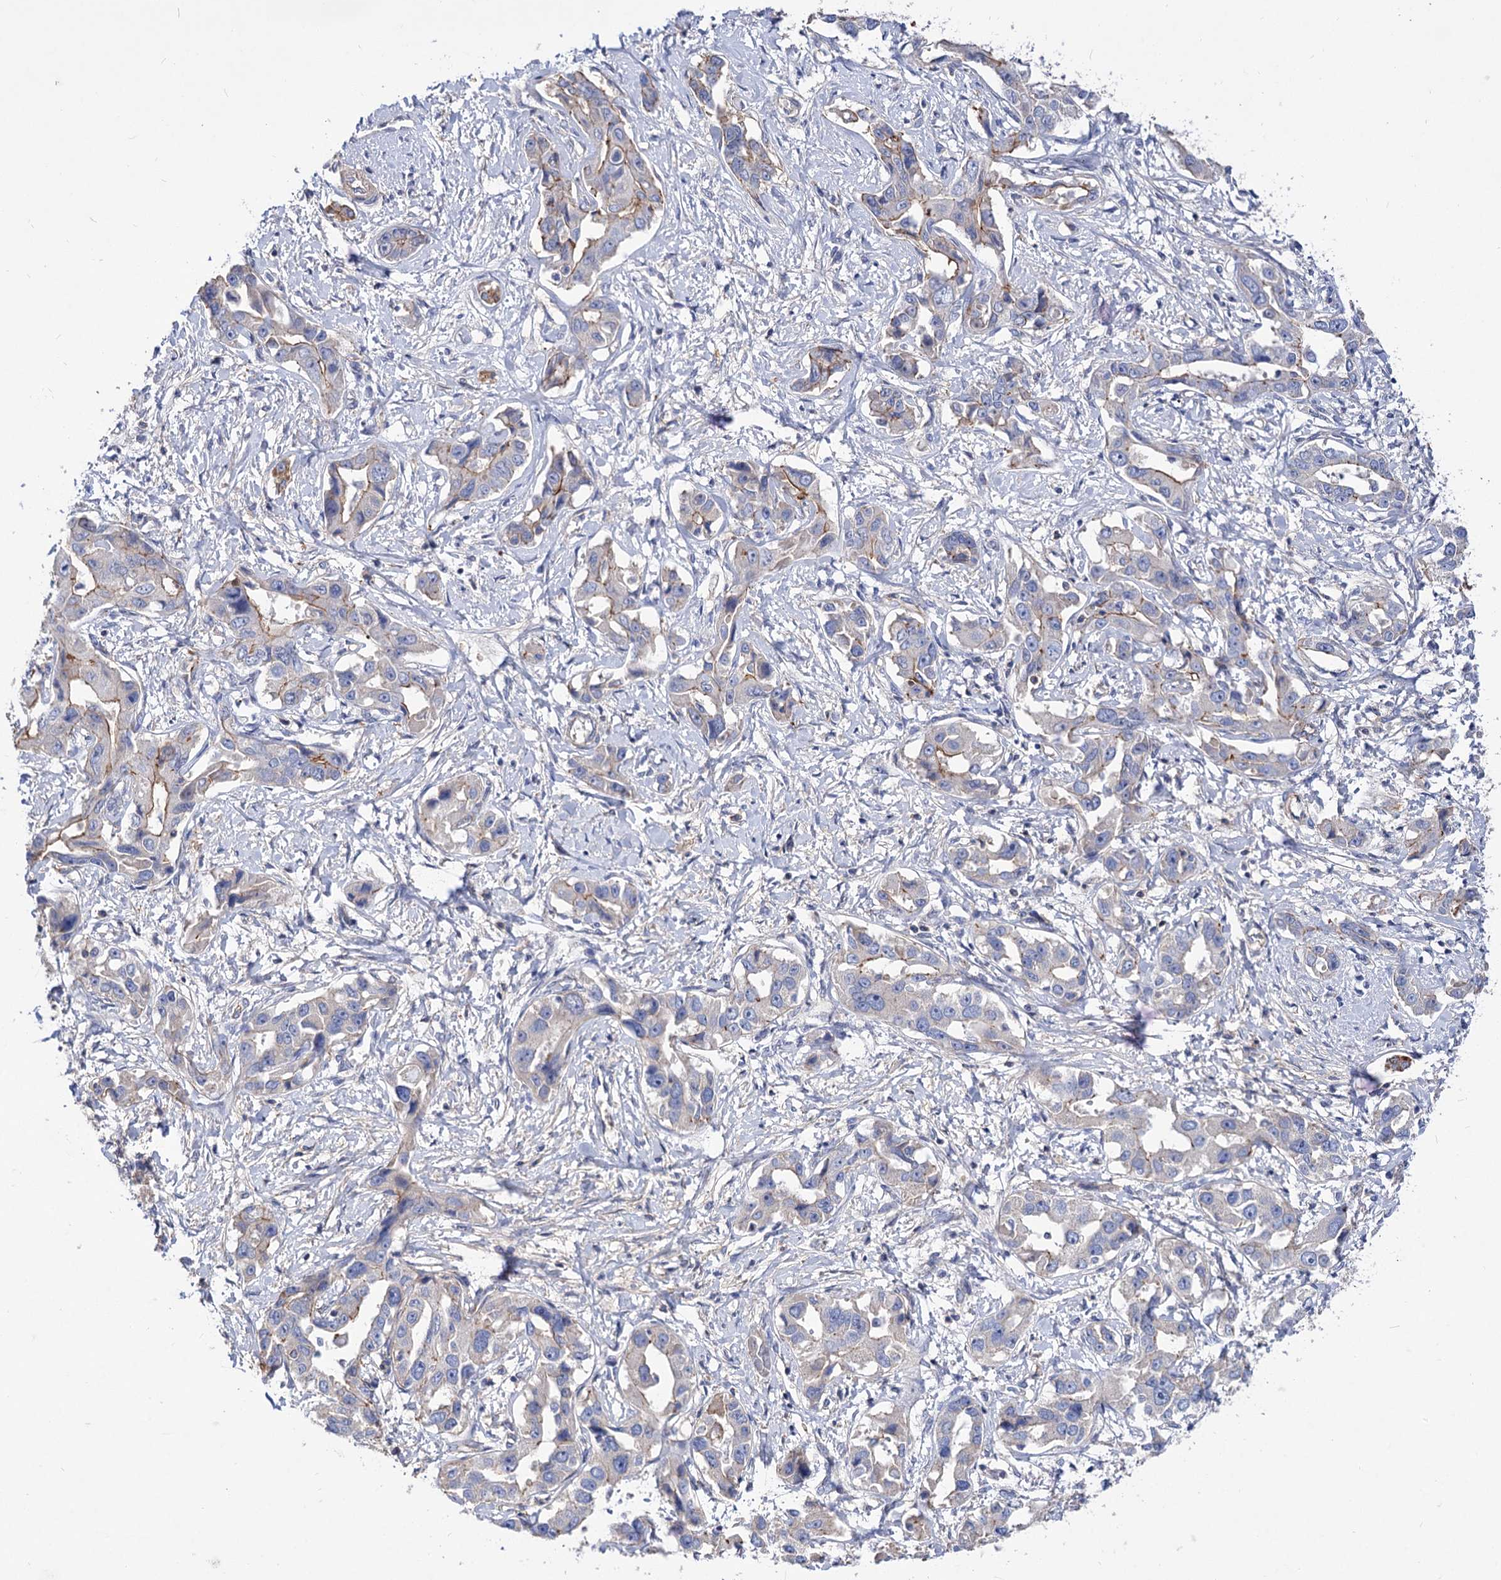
{"staining": {"intensity": "negative", "quantity": "none", "location": "none"}, "tissue": "liver cancer", "cell_type": "Tumor cells", "image_type": "cancer", "snomed": [{"axis": "morphology", "description": "Cholangiocarcinoma"}, {"axis": "topography", "description": "Liver"}], "caption": "High power microscopy histopathology image of an immunohistochemistry micrograph of liver cholangiocarcinoma, revealing no significant staining in tumor cells. The staining is performed using DAB (3,3'-diaminobenzidine) brown chromogen with nuclei counter-stained in using hematoxylin.", "gene": "NUDCD2", "patient": {"sex": "male", "age": 59}}